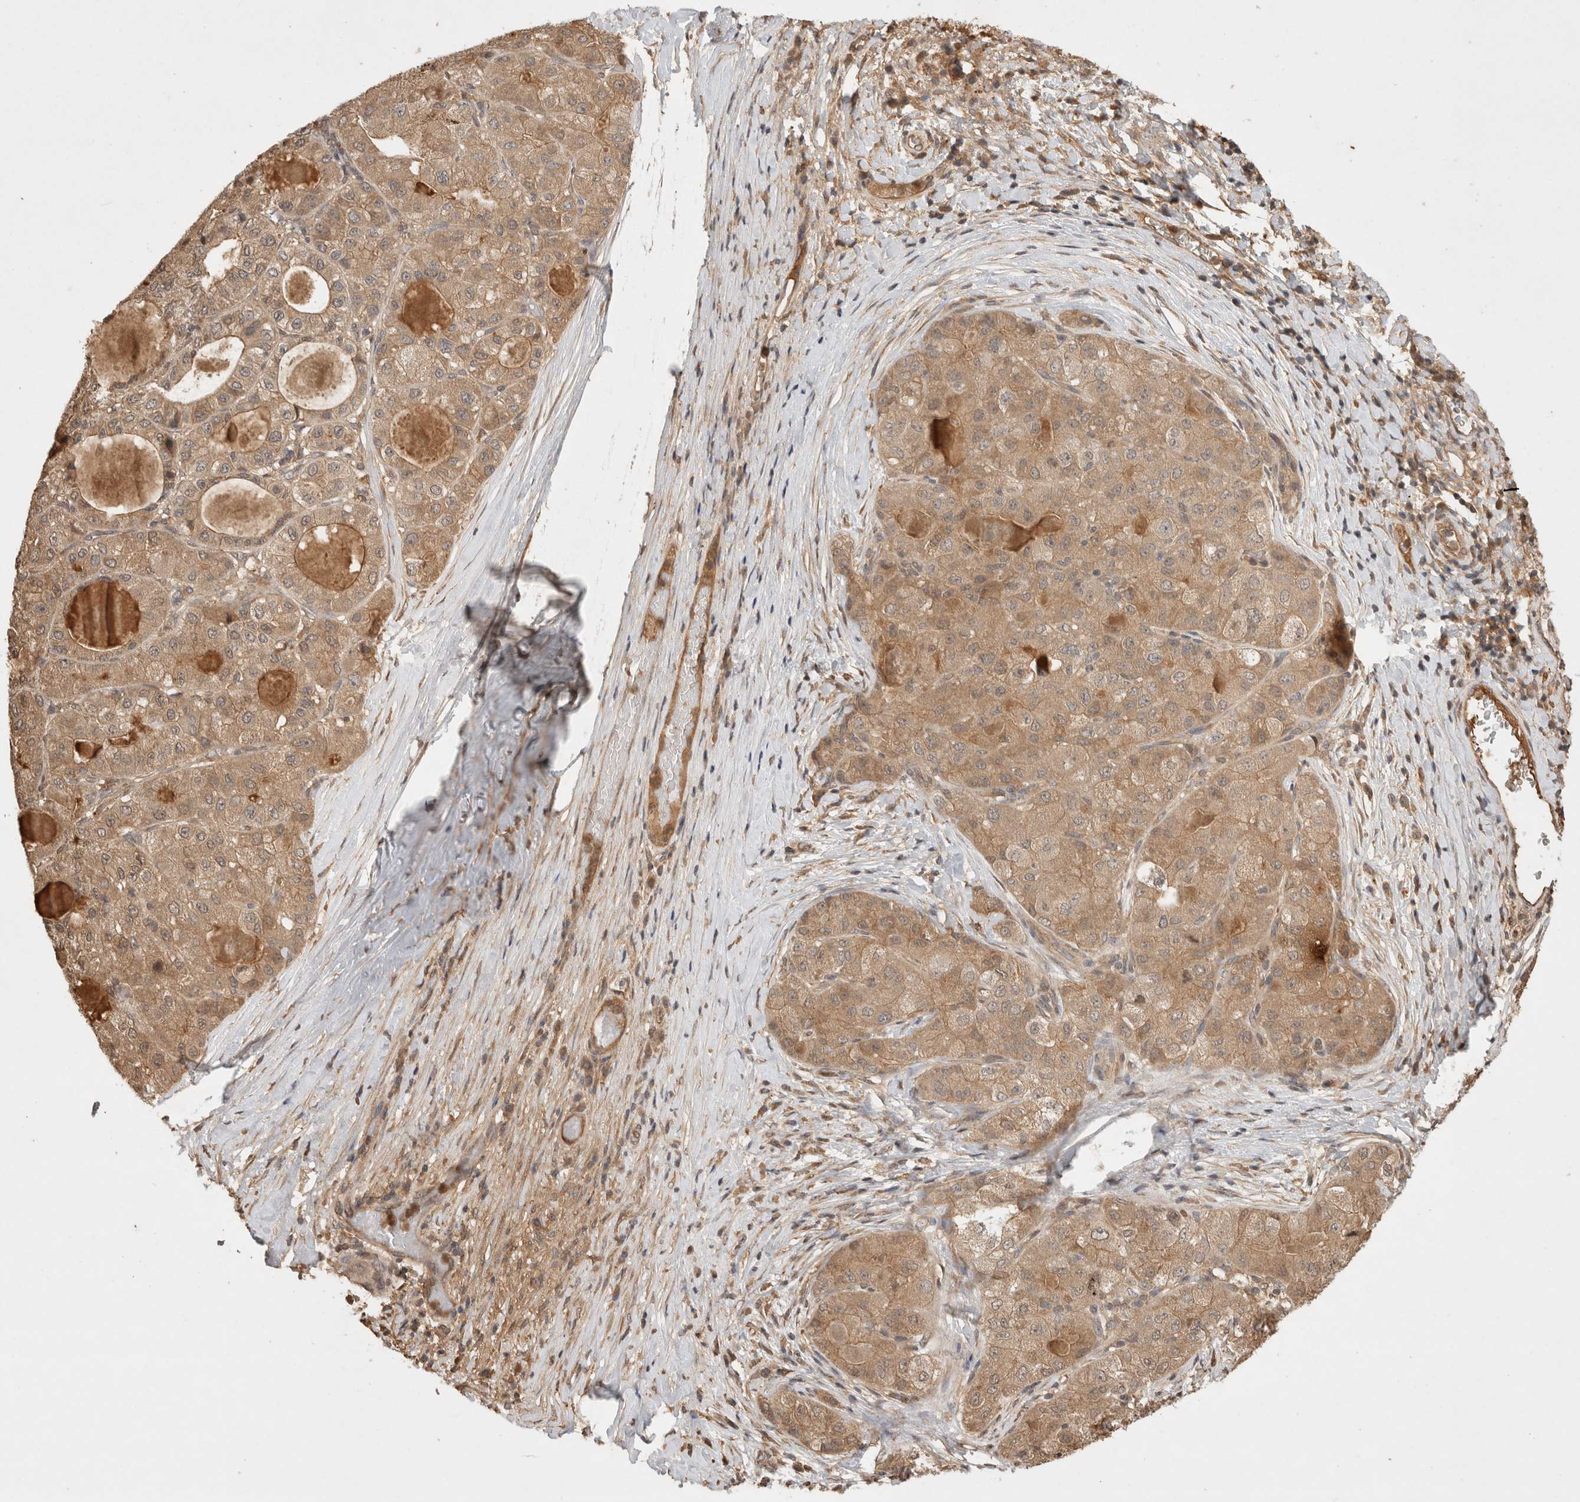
{"staining": {"intensity": "moderate", "quantity": ">75%", "location": "cytoplasmic/membranous"}, "tissue": "liver cancer", "cell_type": "Tumor cells", "image_type": "cancer", "snomed": [{"axis": "morphology", "description": "Carcinoma, Hepatocellular, NOS"}, {"axis": "topography", "description": "Liver"}], "caption": "Tumor cells exhibit moderate cytoplasmic/membranous expression in approximately >75% of cells in liver cancer (hepatocellular carcinoma).", "gene": "PRMT3", "patient": {"sex": "male", "age": 80}}